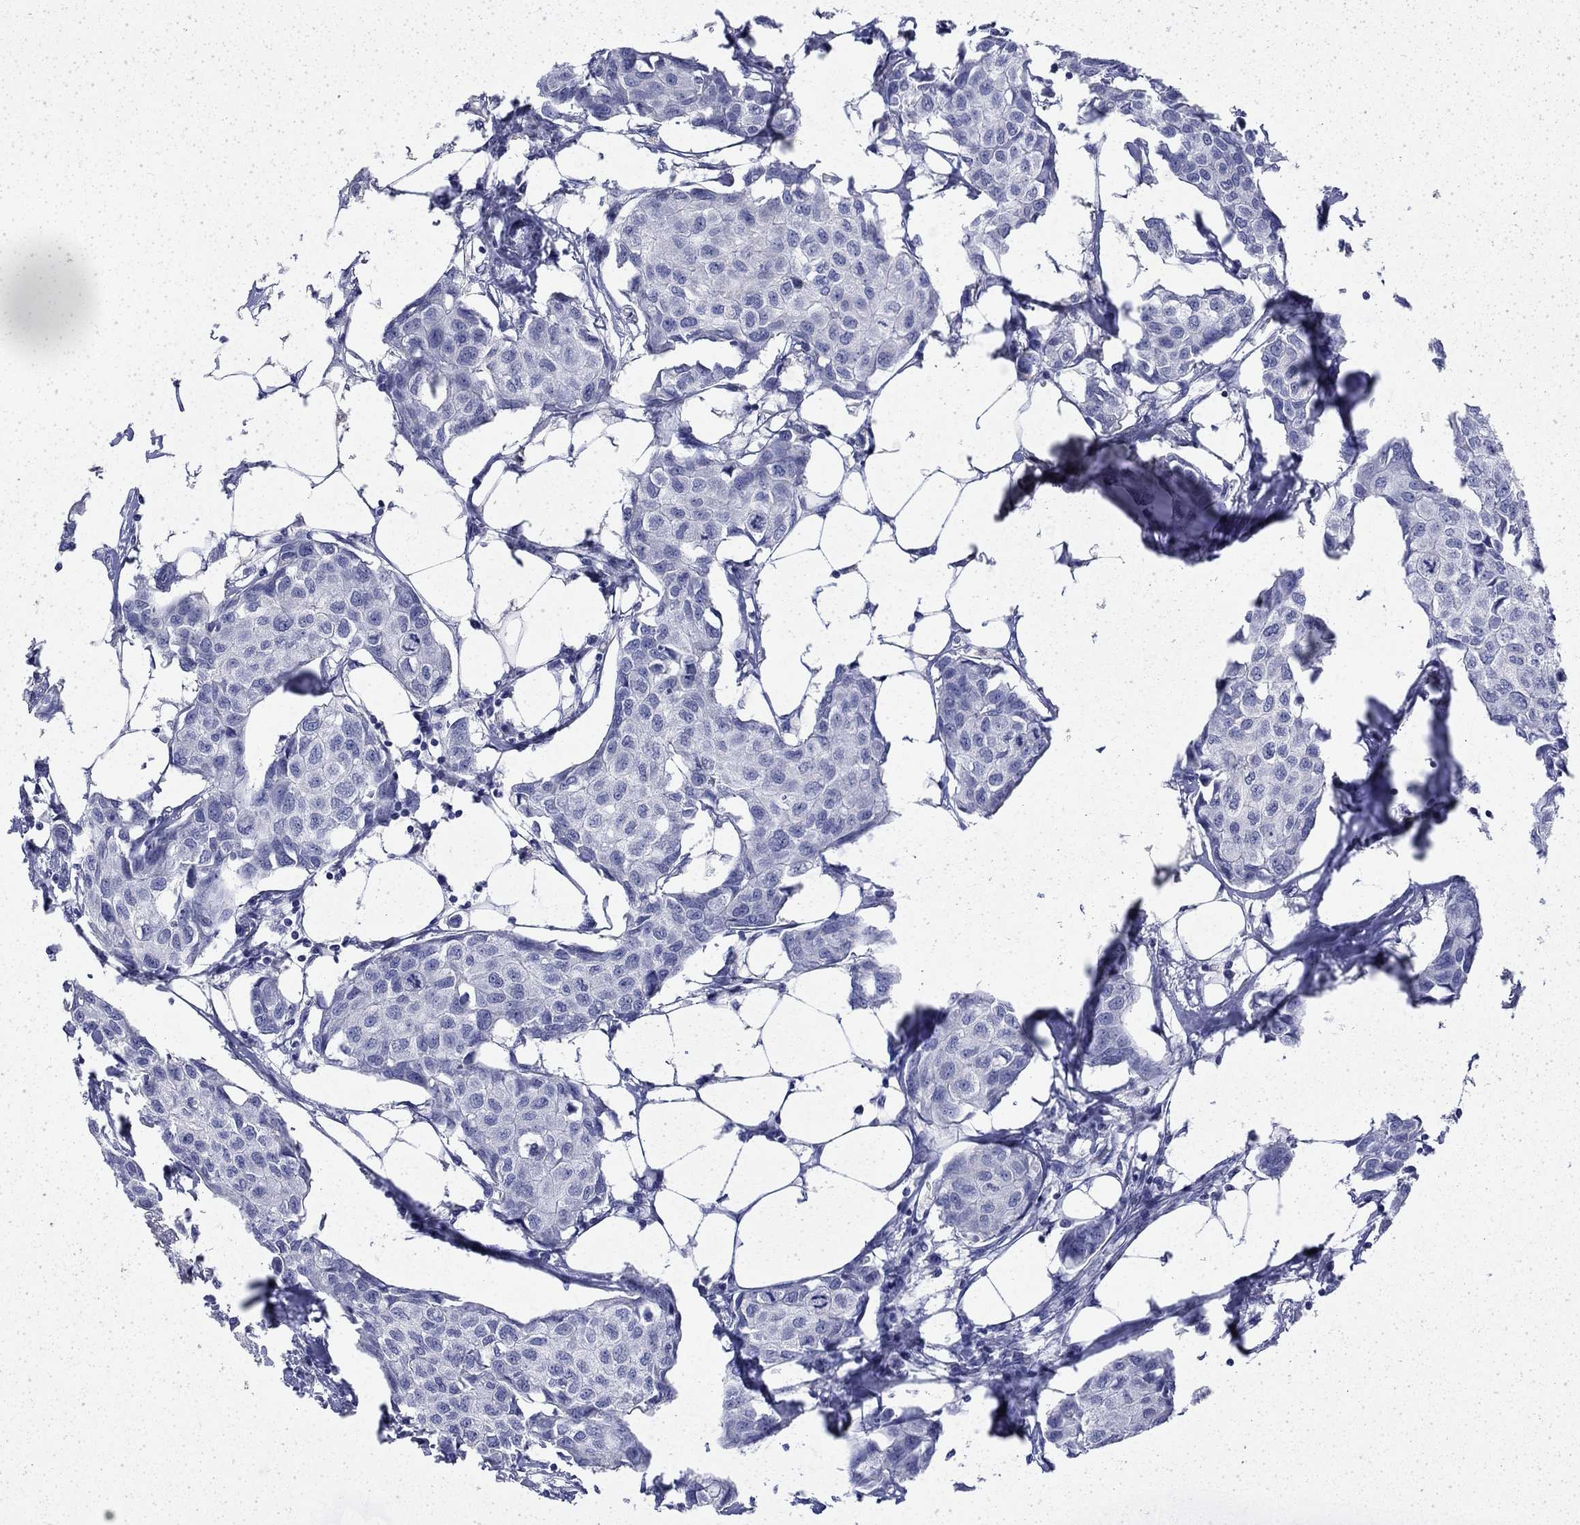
{"staining": {"intensity": "negative", "quantity": "none", "location": "none"}, "tissue": "breast cancer", "cell_type": "Tumor cells", "image_type": "cancer", "snomed": [{"axis": "morphology", "description": "Duct carcinoma"}, {"axis": "topography", "description": "Breast"}], "caption": "Tumor cells are negative for brown protein staining in breast intraductal carcinoma.", "gene": "ENPP6", "patient": {"sex": "female", "age": 80}}